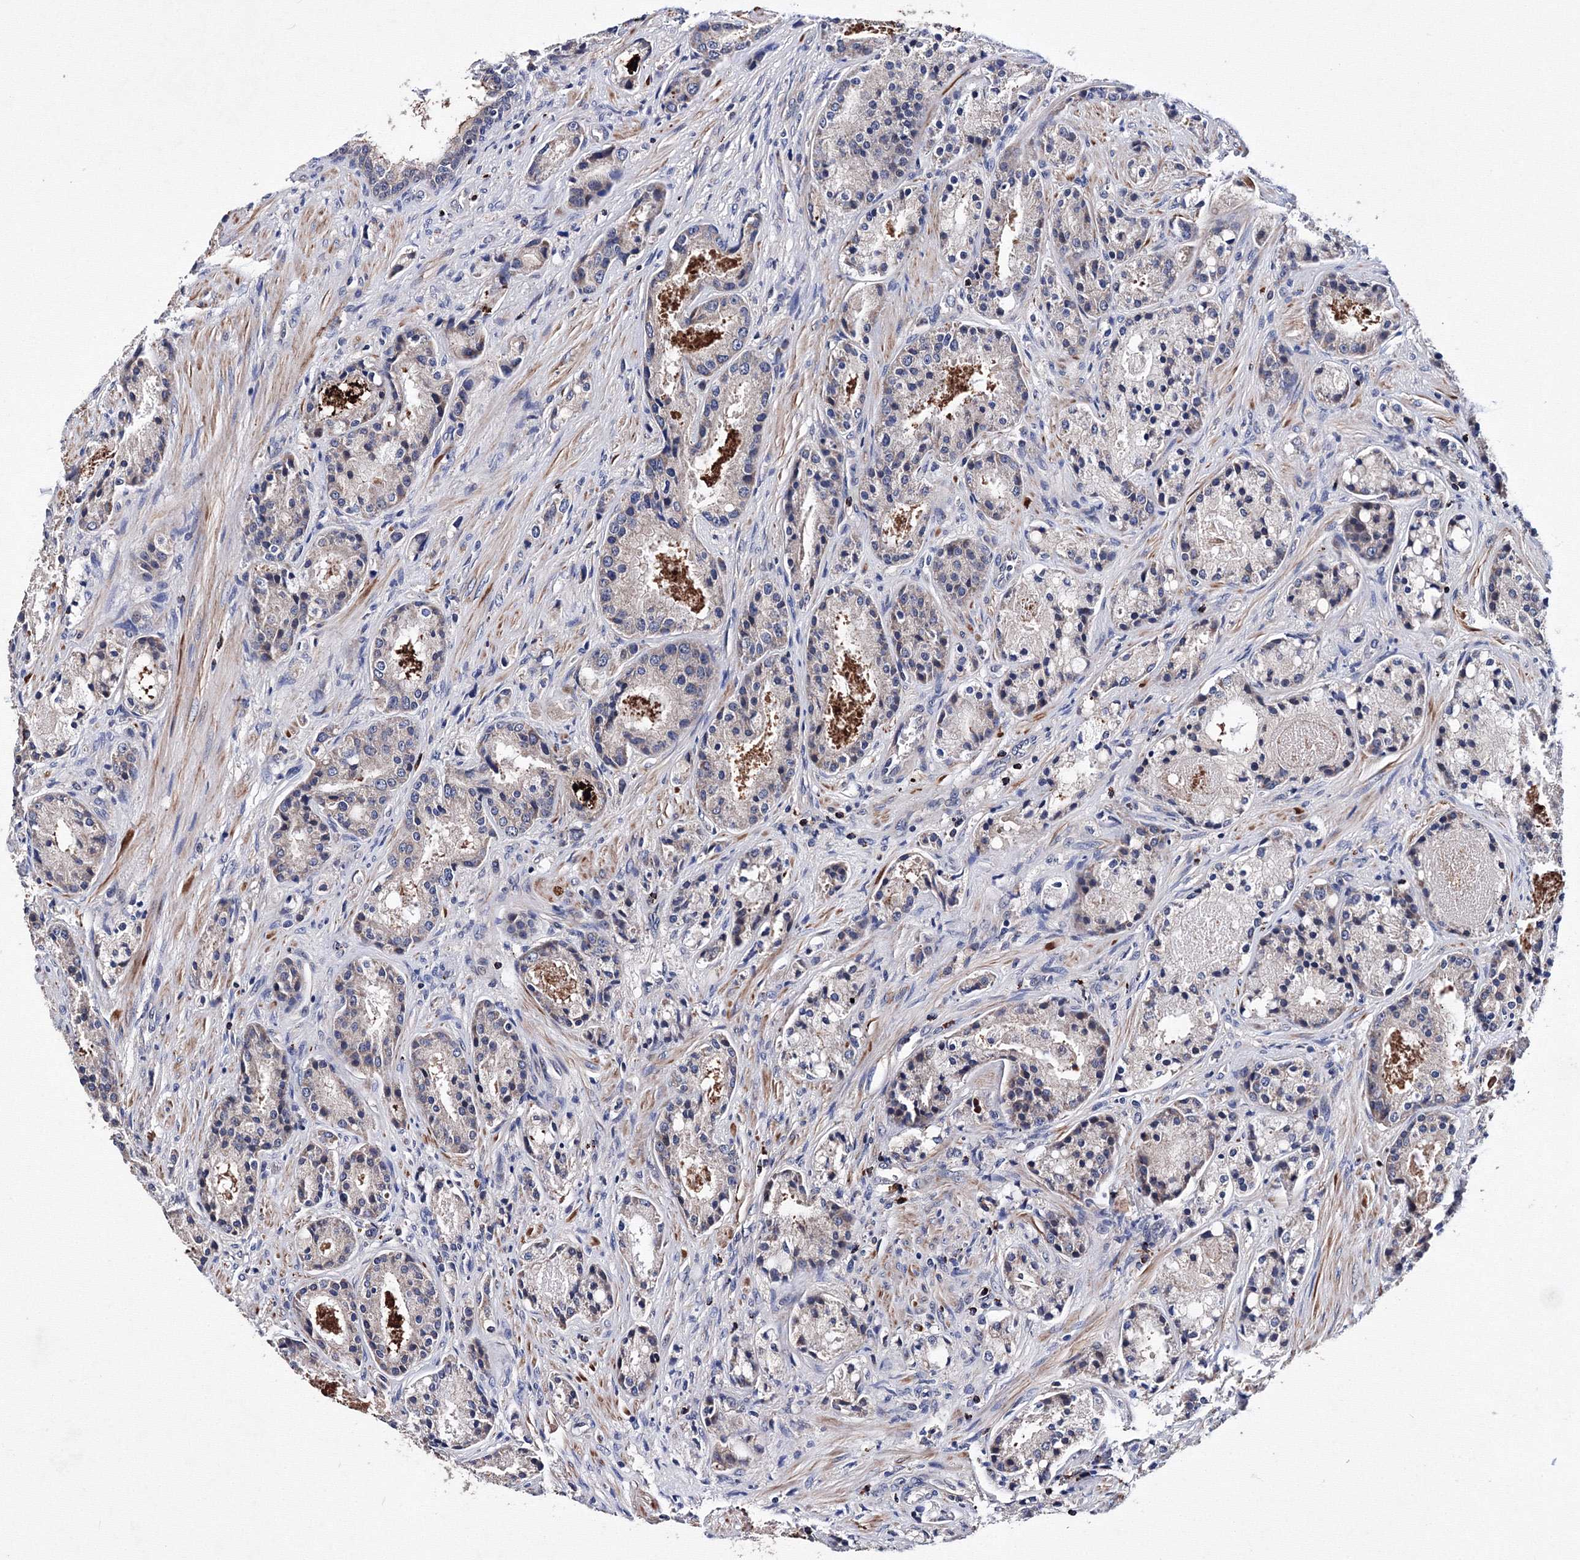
{"staining": {"intensity": "negative", "quantity": "none", "location": "none"}, "tissue": "prostate cancer", "cell_type": "Tumor cells", "image_type": "cancer", "snomed": [{"axis": "morphology", "description": "Adenocarcinoma, High grade"}, {"axis": "topography", "description": "Prostate"}], "caption": "Prostate adenocarcinoma (high-grade) was stained to show a protein in brown. There is no significant expression in tumor cells.", "gene": "PHYKPL", "patient": {"sex": "male", "age": 60}}